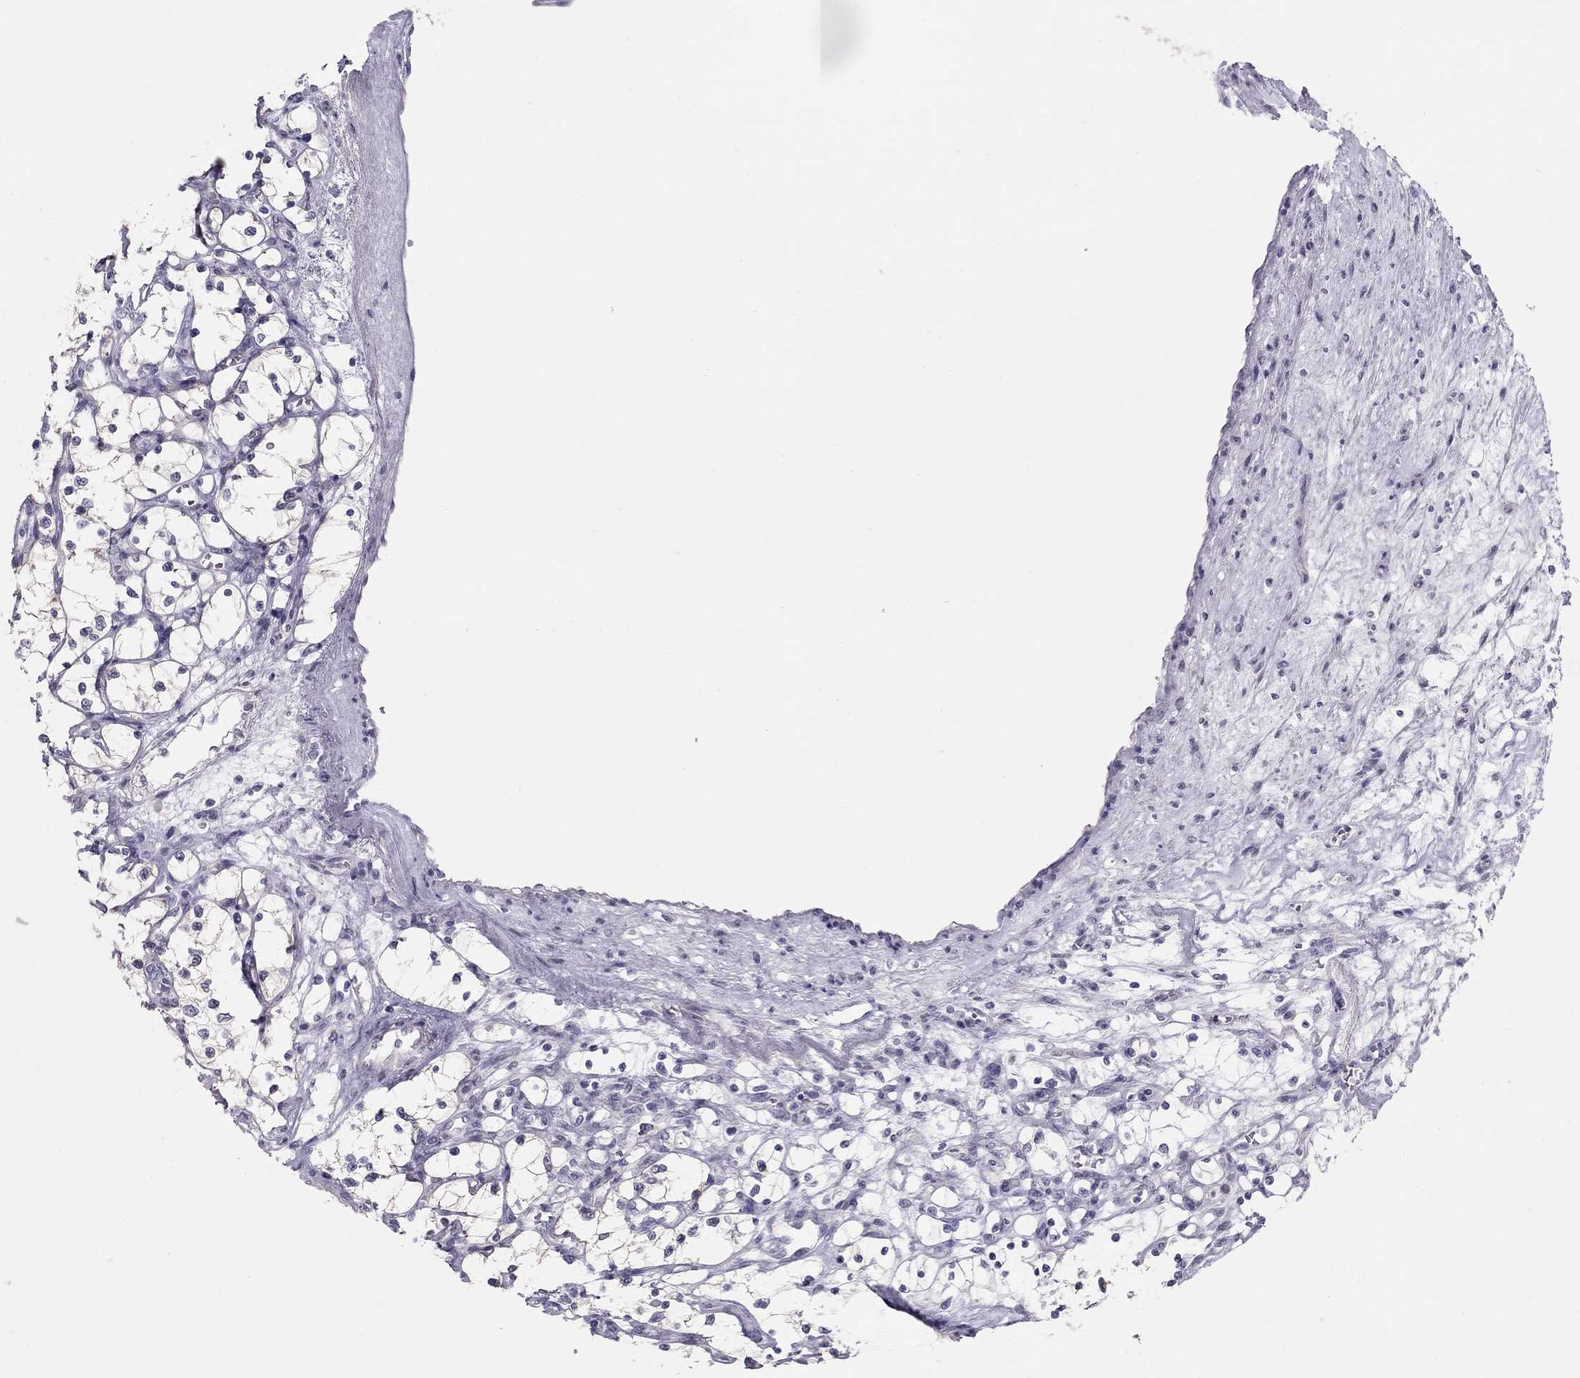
{"staining": {"intensity": "negative", "quantity": "none", "location": "none"}, "tissue": "renal cancer", "cell_type": "Tumor cells", "image_type": "cancer", "snomed": [{"axis": "morphology", "description": "Adenocarcinoma, NOS"}, {"axis": "topography", "description": "Kidney"}], "caption": "The histopathology image shows no staining of tumor cells in renal cancer (adenocarcinoma).", "gene": "KCNV2", "patient": {"sex": "female", "age": 69}}